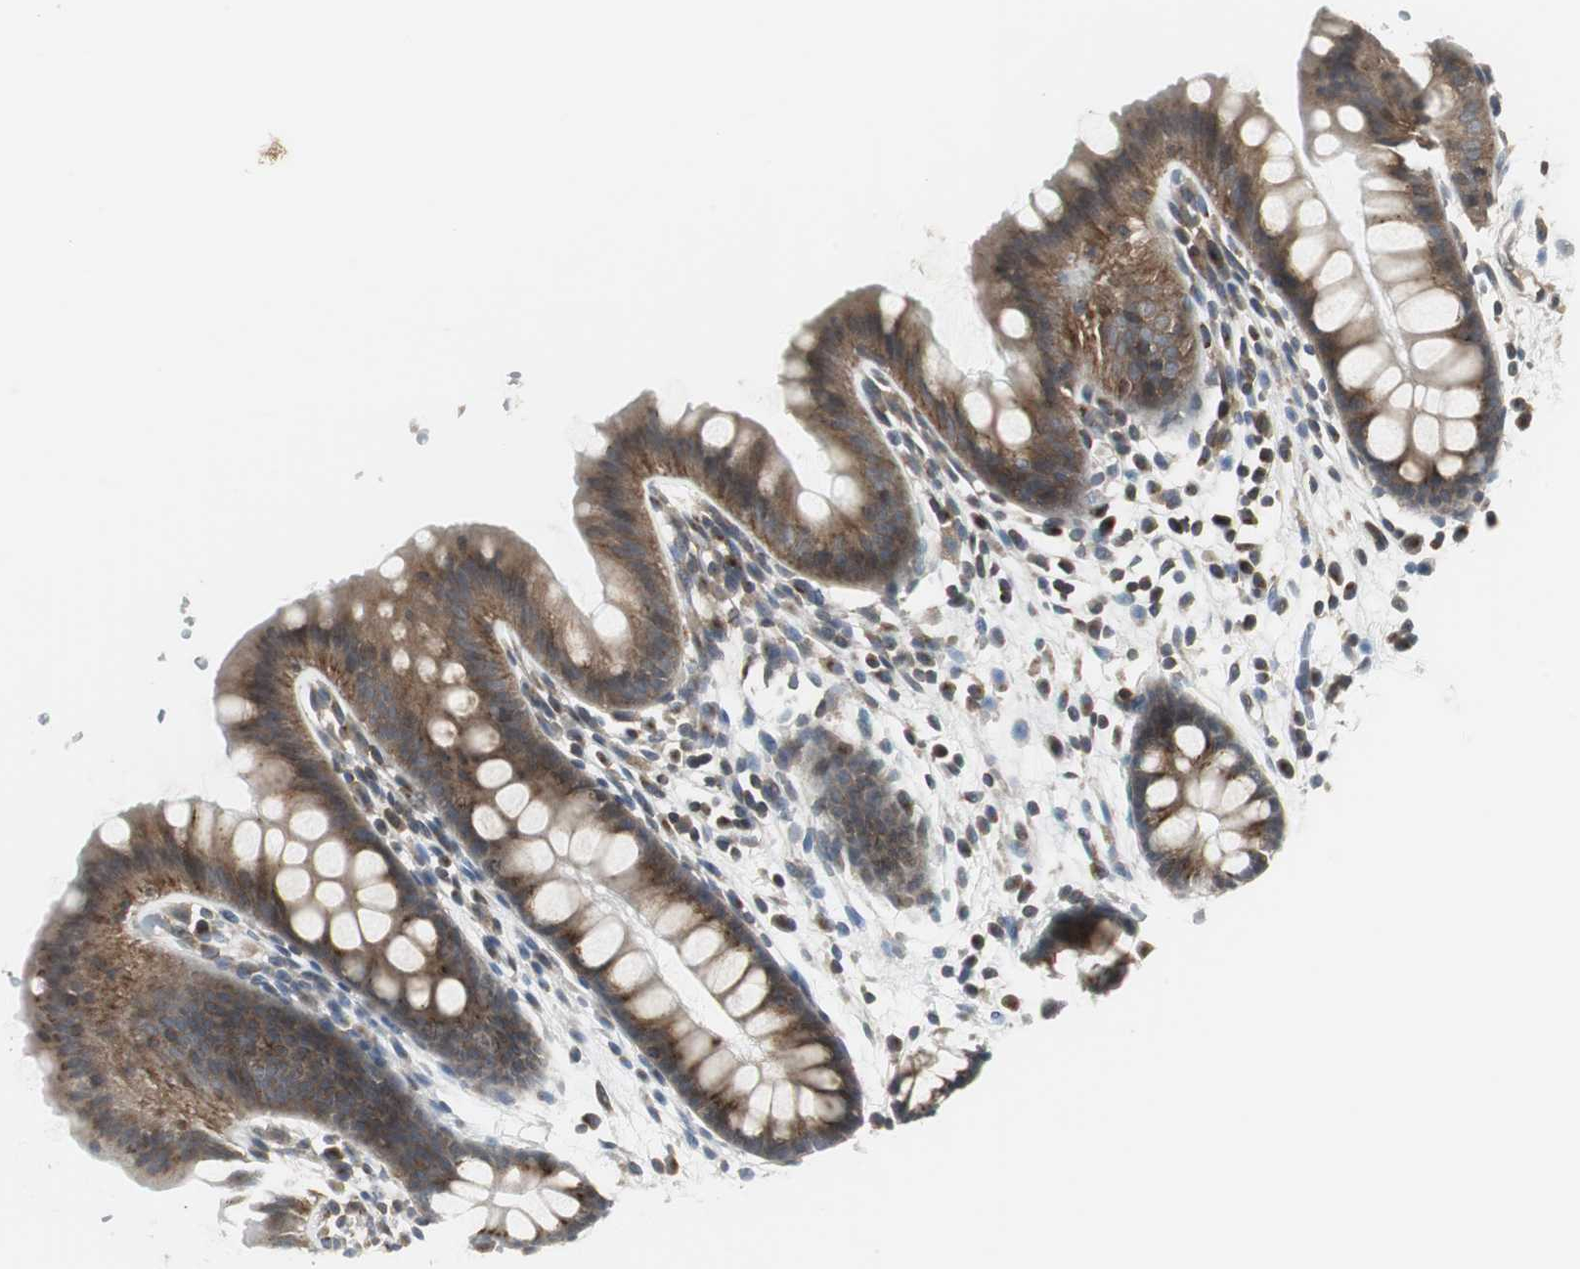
{"staining": {"intensity": "moderate", "quantity": ">75%", "location": "cytoplasmic/membranous"}, "tissue": "colon", "cell_type": "Endothelial cells", "image_type": "normal", "snomed": [{"axis": "morphology", "description": "Normal tissue, NOS"}, {"axis": "topography", "description": "Smooth muscle"}, {"axis": "topography", "description": "Colon"}], "caption": "Colon stained with DAB (3,3'-diaminobenzidine) immunohistochemistry reveals medium levels of moderate cytoplasmic/membranous expression in about >75% of endothelial cells.", "gene": "SCYL3", "patient": {"sex": "male", "age": 67}}